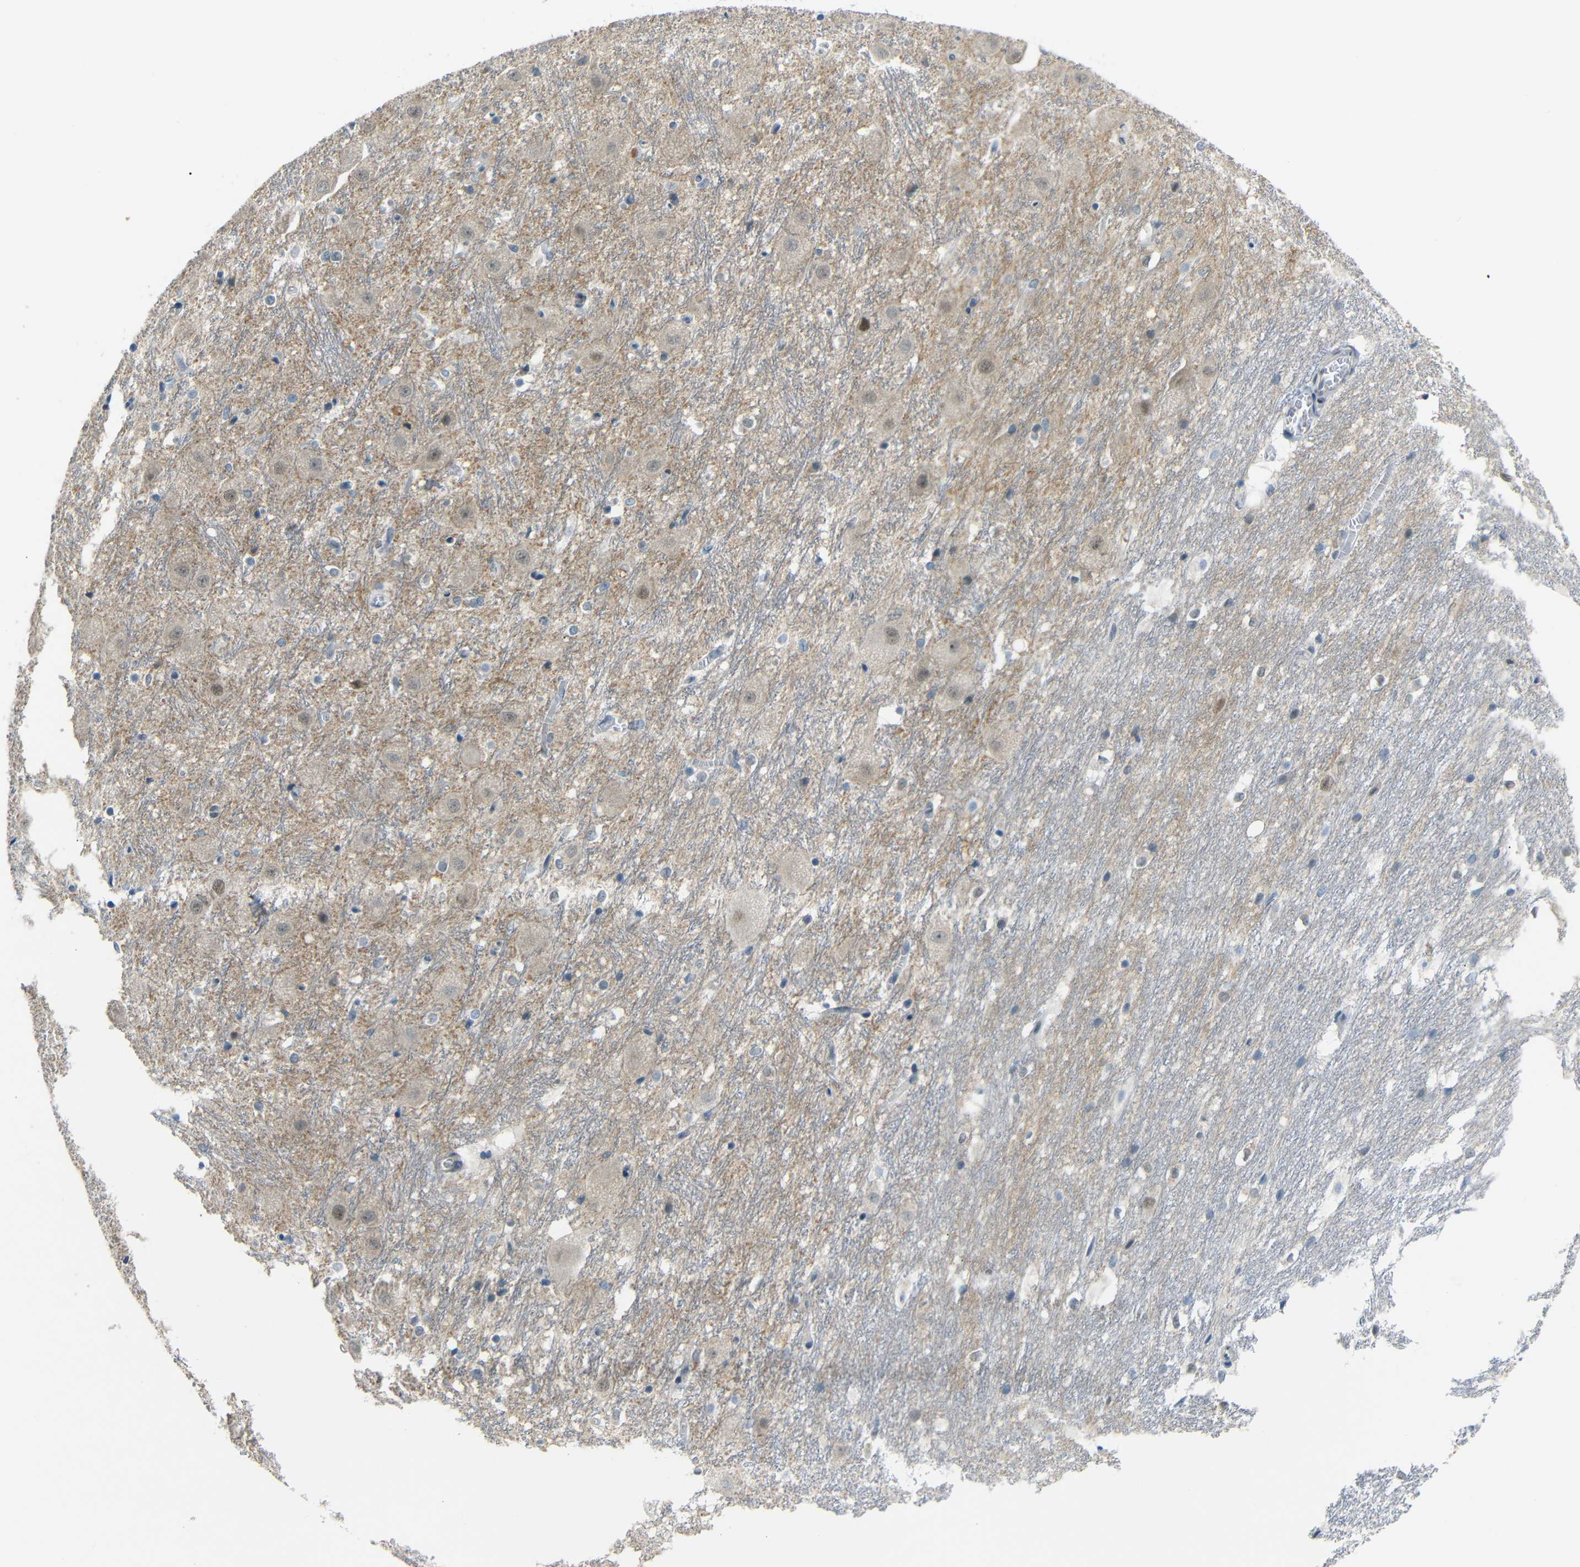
{"staining": {"intensity": "moderate", "quantity": "<25%", "location": "nuclear"}, "tissue": "hippocampus", "cell_type": "Glial cells", "image_type": "normal", "snomed": [{"axis": "morphology", "description": "Normal tissue, NOS"}, {"axis": "topography", "description": "Hippocampus"}], "caption": "An immunohistochemistry image of normal tissue is shown. Protein staining in brown shows moderate nuclear positivity in hippocampus within glial cells.", "gene": "GPR158", "patient": {"sex": "female", "age": 19}}